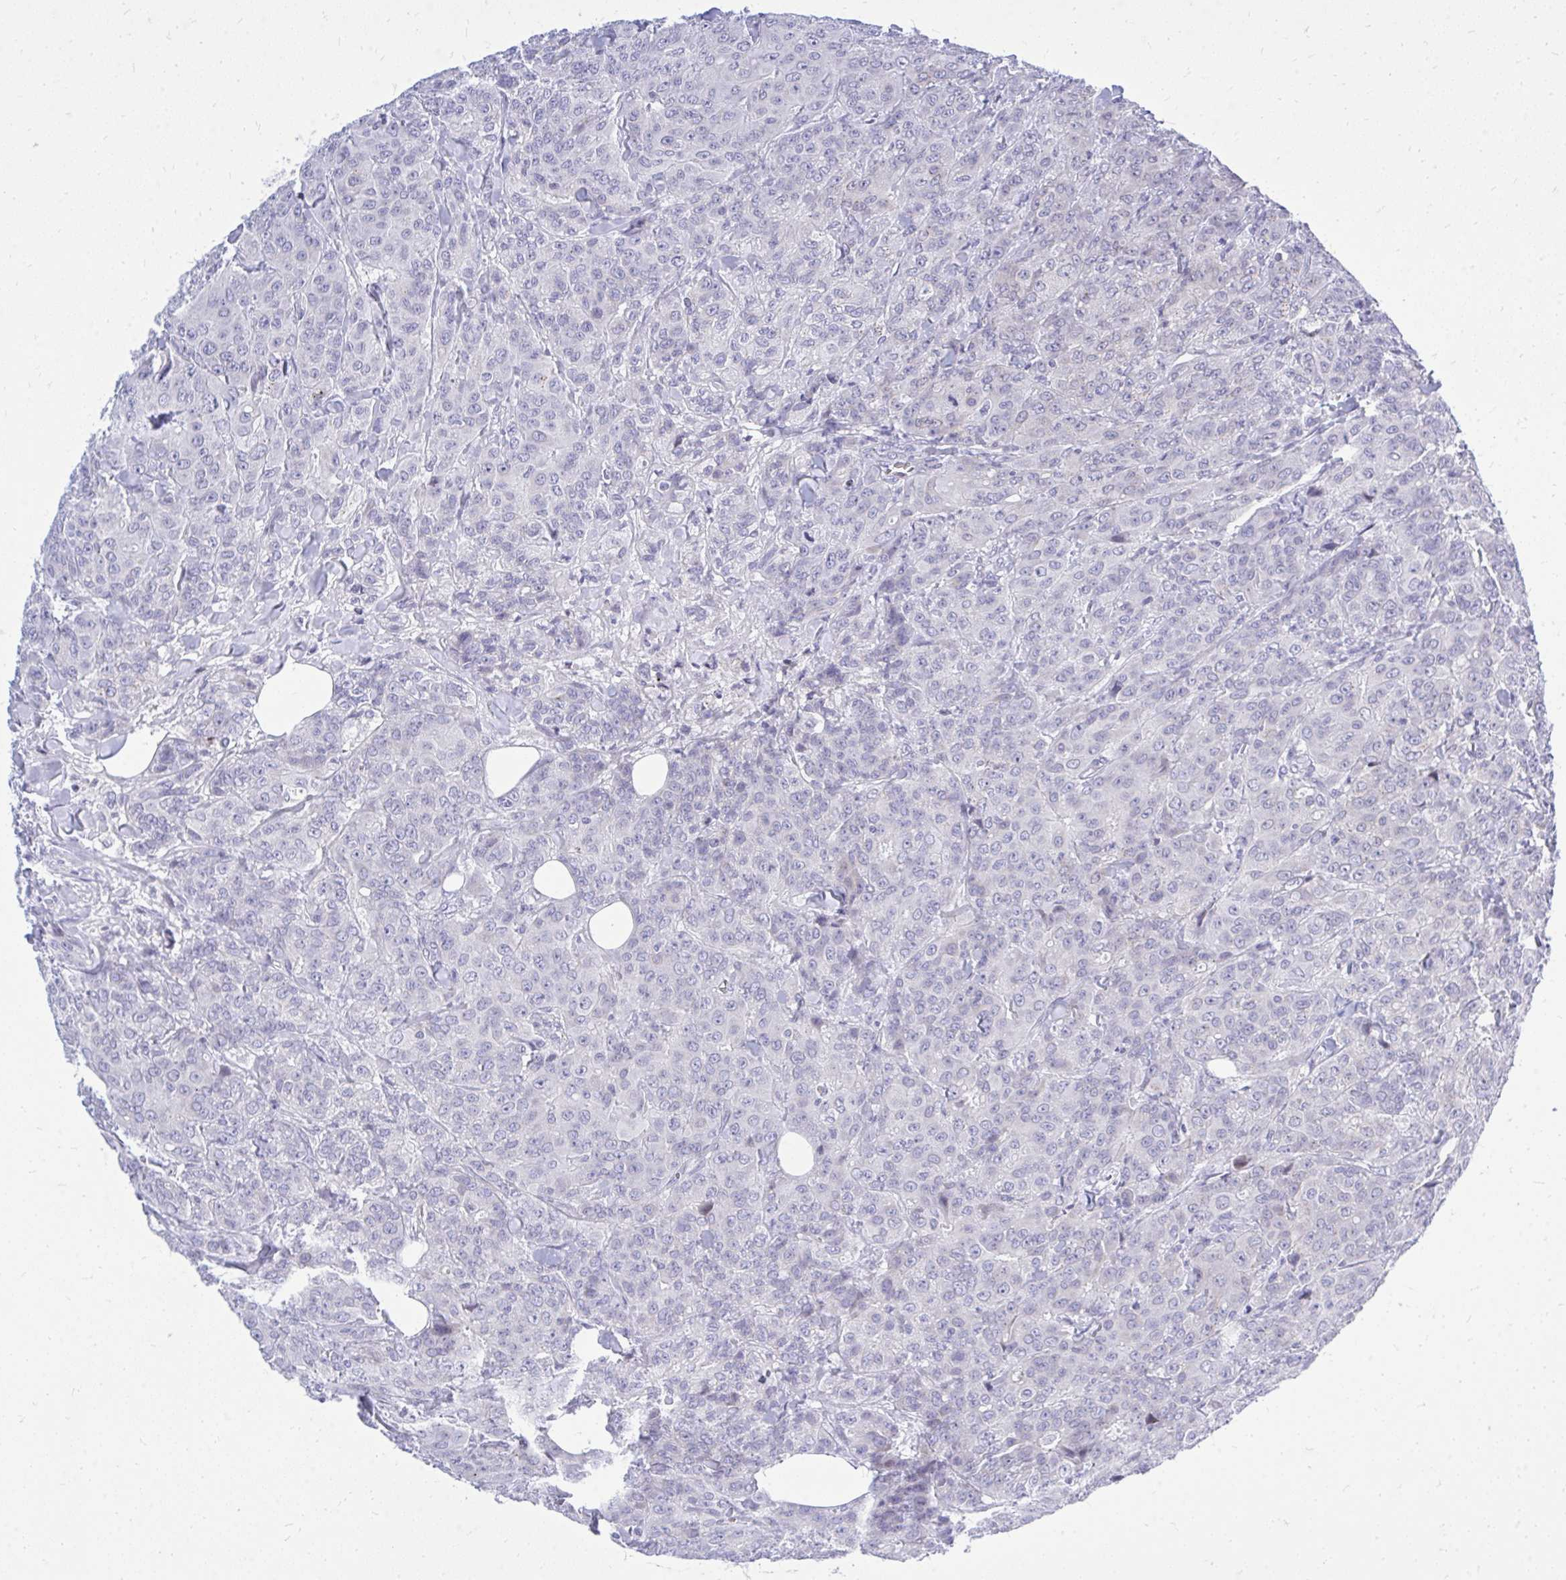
{"staining": {"intensity": "negative", "quantity": "none", "location": "none"}, "tissue": "breast cancer", "cell_type": "Tumor cells", "image_type": "cancer", "snomed": [{"axis": "morphology", "description": "Normal tissue, NOS"}, {"axis": "morphology", "description": "Duct carcinoma"}, {"axis": "topography", "description": "Breast"}], "caption": "A micrograph of human breast cancer (intraductal carcinoma) is negative for staining in tumor cells.", "gene": "GABRA1", "patient": {"sex": "female", "age": 43}}